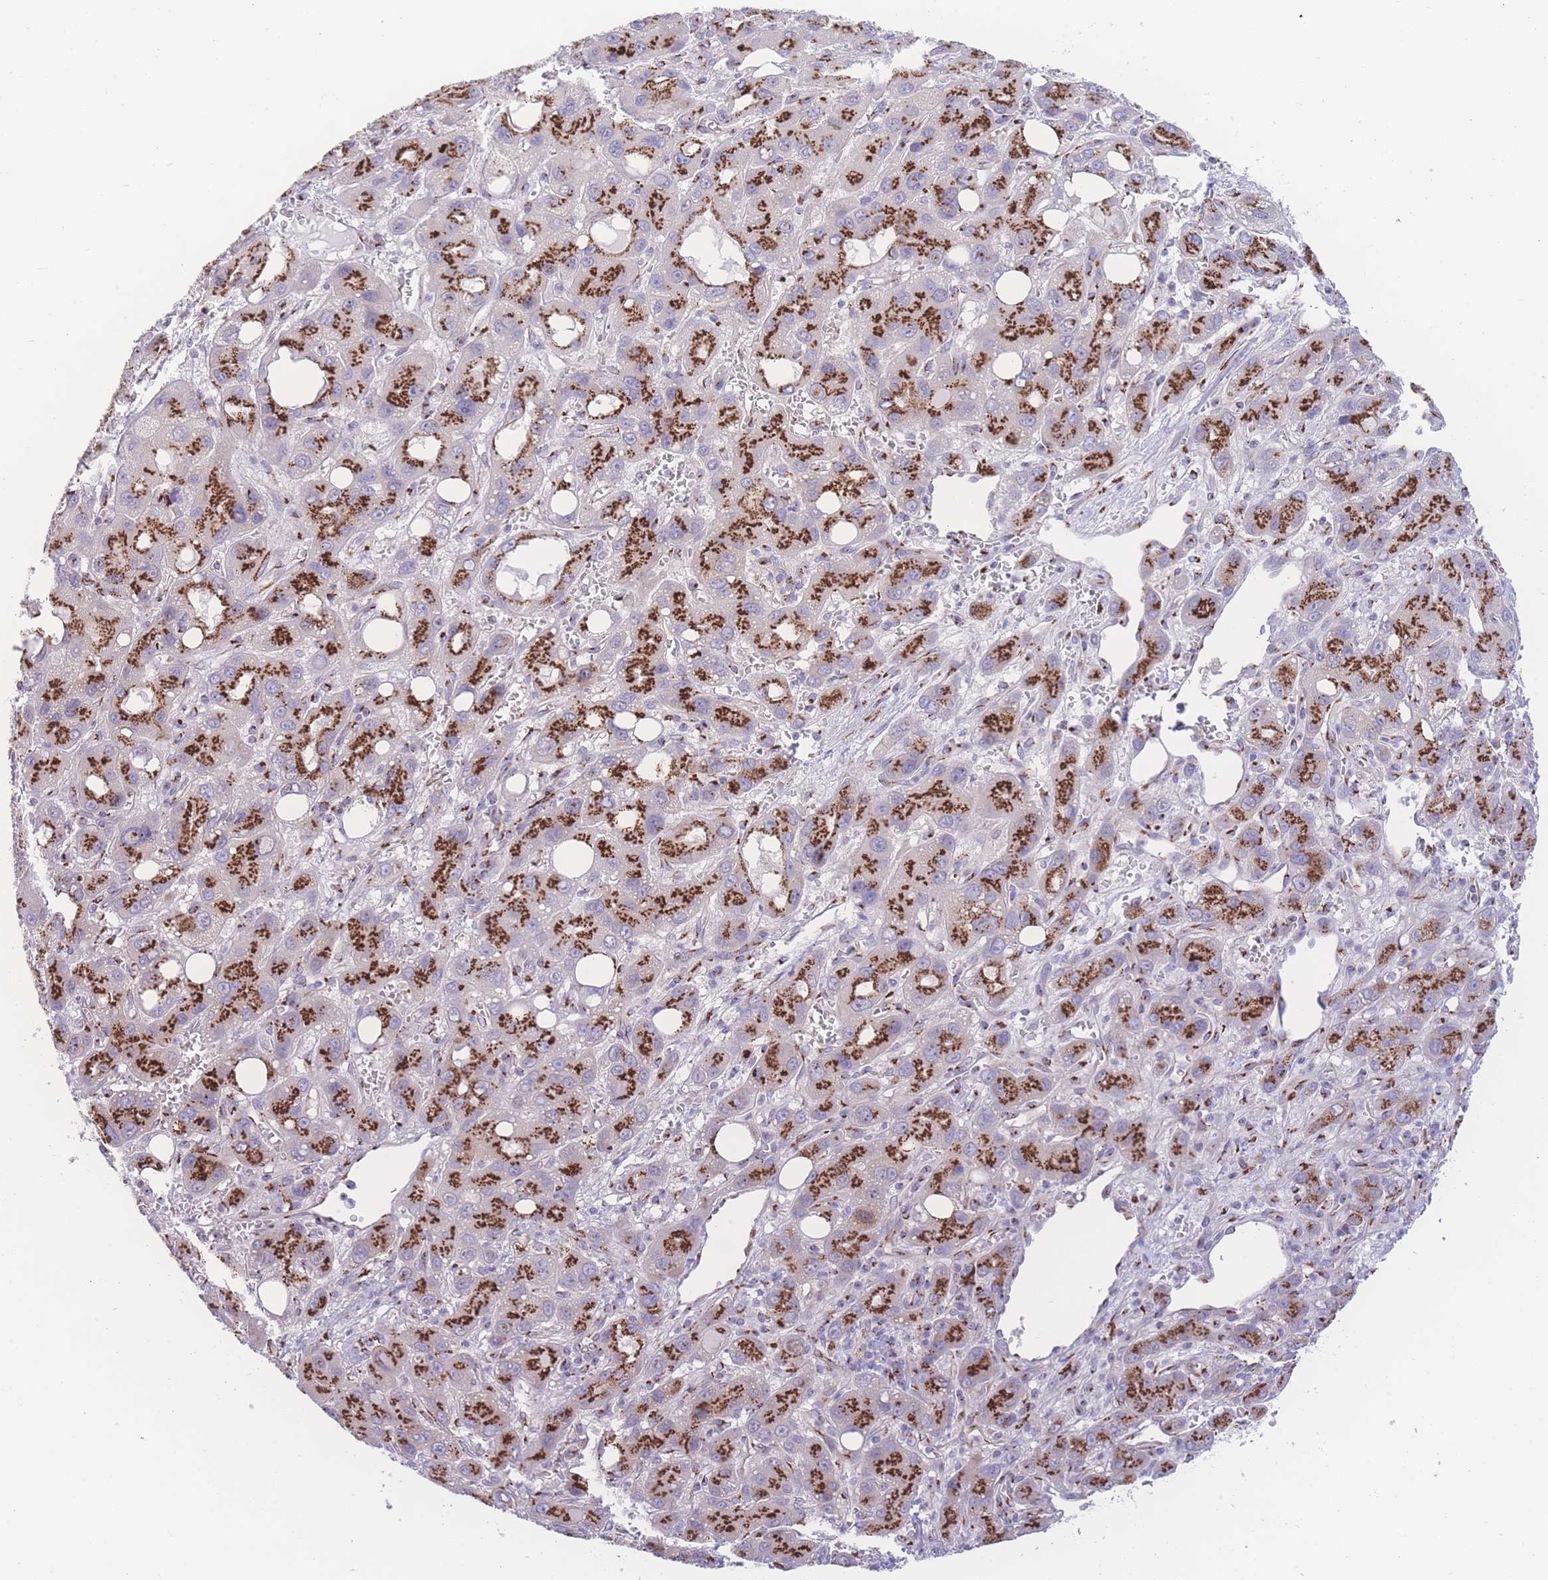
{"staining": {"intensity": "strong", "quantity": ">75%", "location": "cytoplasmic/membranous"}, "tissue": "liver cancer", "cell_type": "Tumor cells", "image_type": "cancer", "snomed": [{"axis": "morphology", "description": "Carcinoma, Hepatocellular, NOS"}, {"axis": "topography", "description": "Liver"}], "caption": "Immunohistochemistry (IHC) image of liver hepatocellular carcinoma stained for a protein (brown), which exhibits high levels of strong cytoplasmic/membranous positivity in about >75% of tumor cells.", "gene": "GOLM2", "patient": {"sex": "male", "age": 55}}